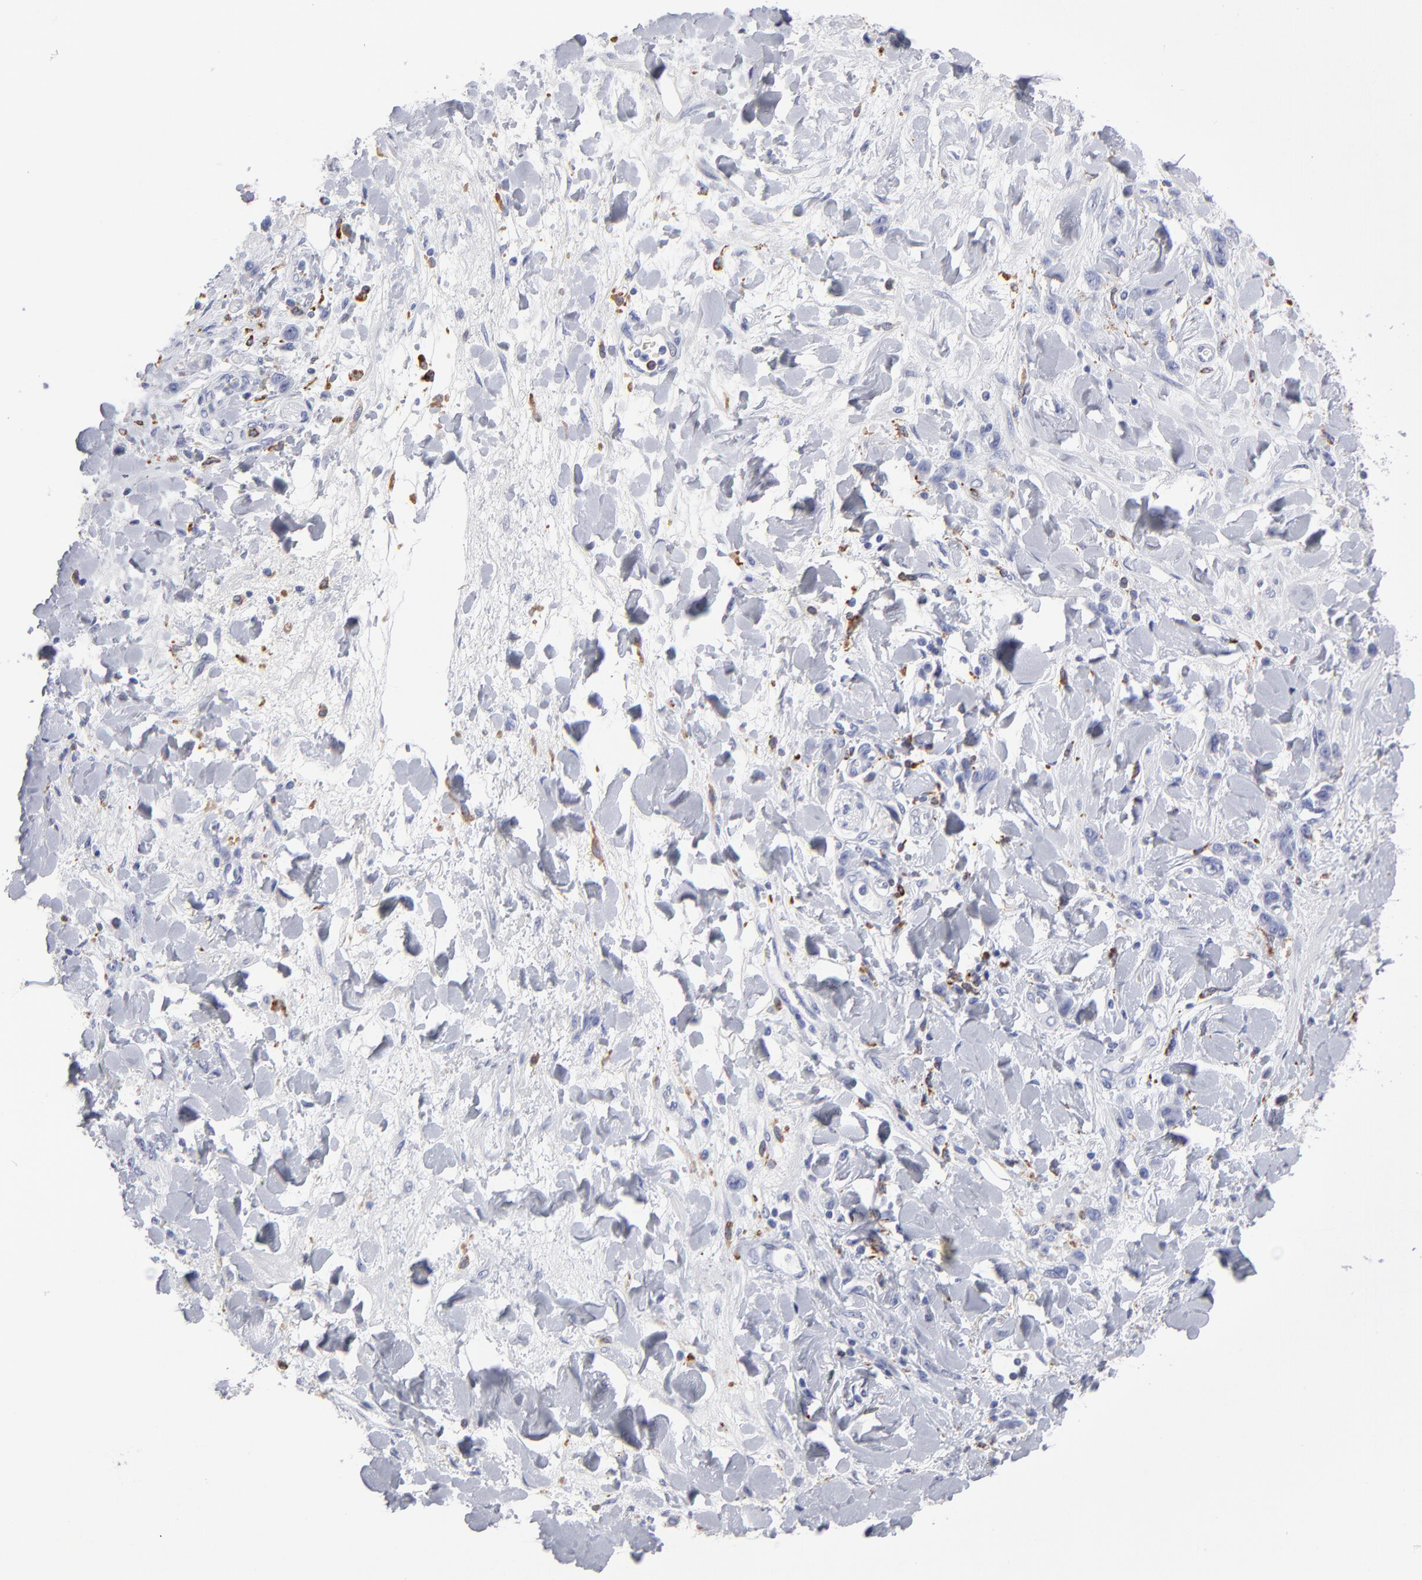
{"staining": {"intensity": "negative", "quantity": "none", "location": "none"}, "tissue": "stomach cancer", "cell_type": "Tumor cells", "image_type": "cancer", "snomed": [{"axis": "morphology", "description": "Normal tissue, NOS"}, {"axis": "morphology", "description": "Adenocarcinoma, NOS"}, {"axis": "topography", "description": "Stomach"}], "caption": "This is a image of IHC staining of stomach adenocarcinoma, which shows no positivity in tumor cells.", "gene": "CD180", "patient": {"sex": "male", "age": 82}}